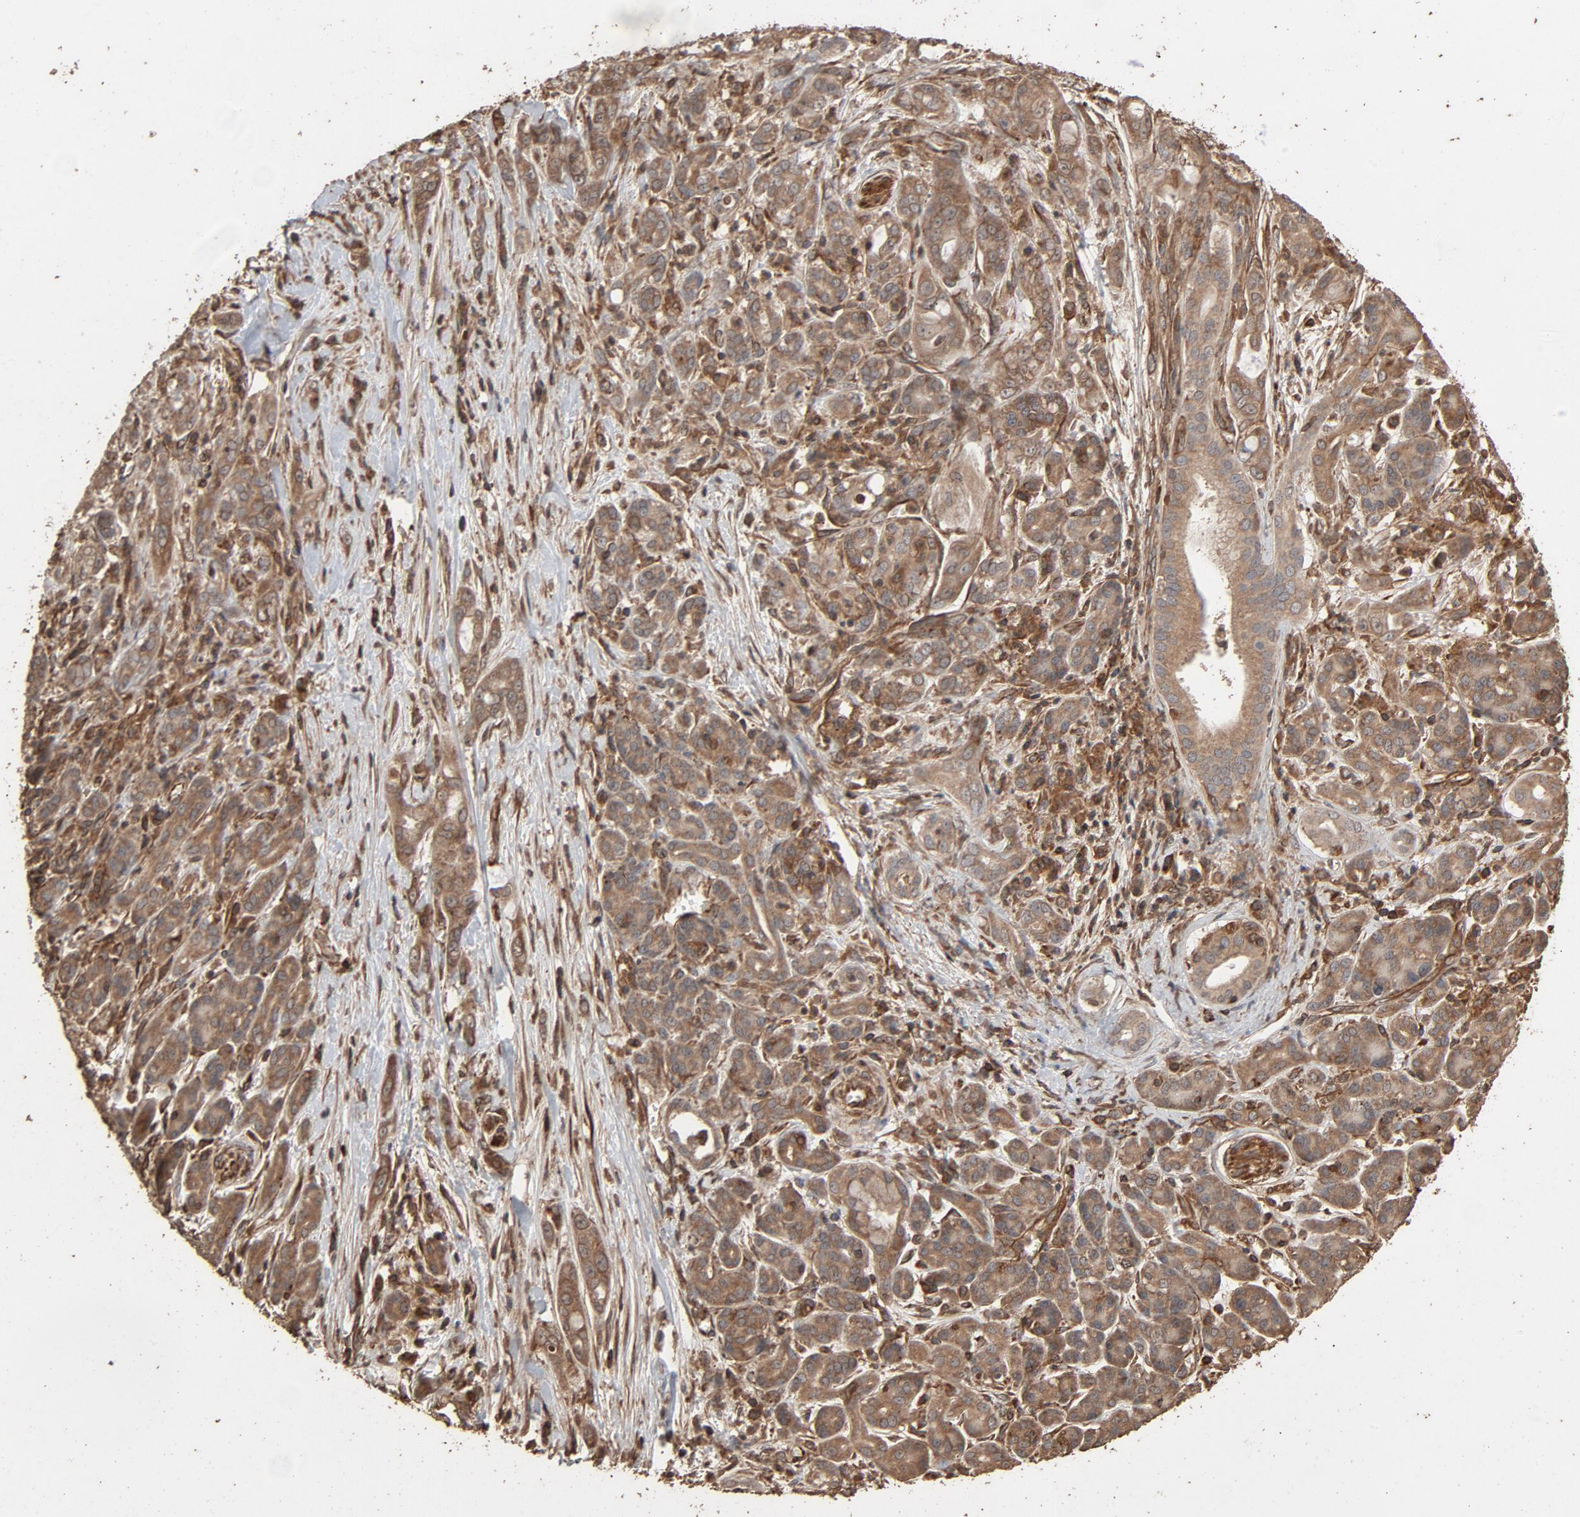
{"staining": {"intensity": "moderate", "quantity": "25%-75%", "location": "cytoplasmic/membranous"}, "tissue": "pancreatic cancer", "cell_type": "Tumor cells", "image_type": "cancer", "snomed": [{"axis": "morphology", "description": "Adenocarcinoma, NOS"}, {"axis": "topography", "description": "Pancreas"}], "caption": "Pancreatic cancer tissue exhibits moderate cytoplasmic/membranous expression in about 25%-75% of tumor cells, visualized by immunohistochemistry. Immunohistochemistry (ihc) stains the protein of interest in brown and the nuclei are stained blue.", "gene": "RPS6KA6", "patient": {"sex": "male", "age": 59}}